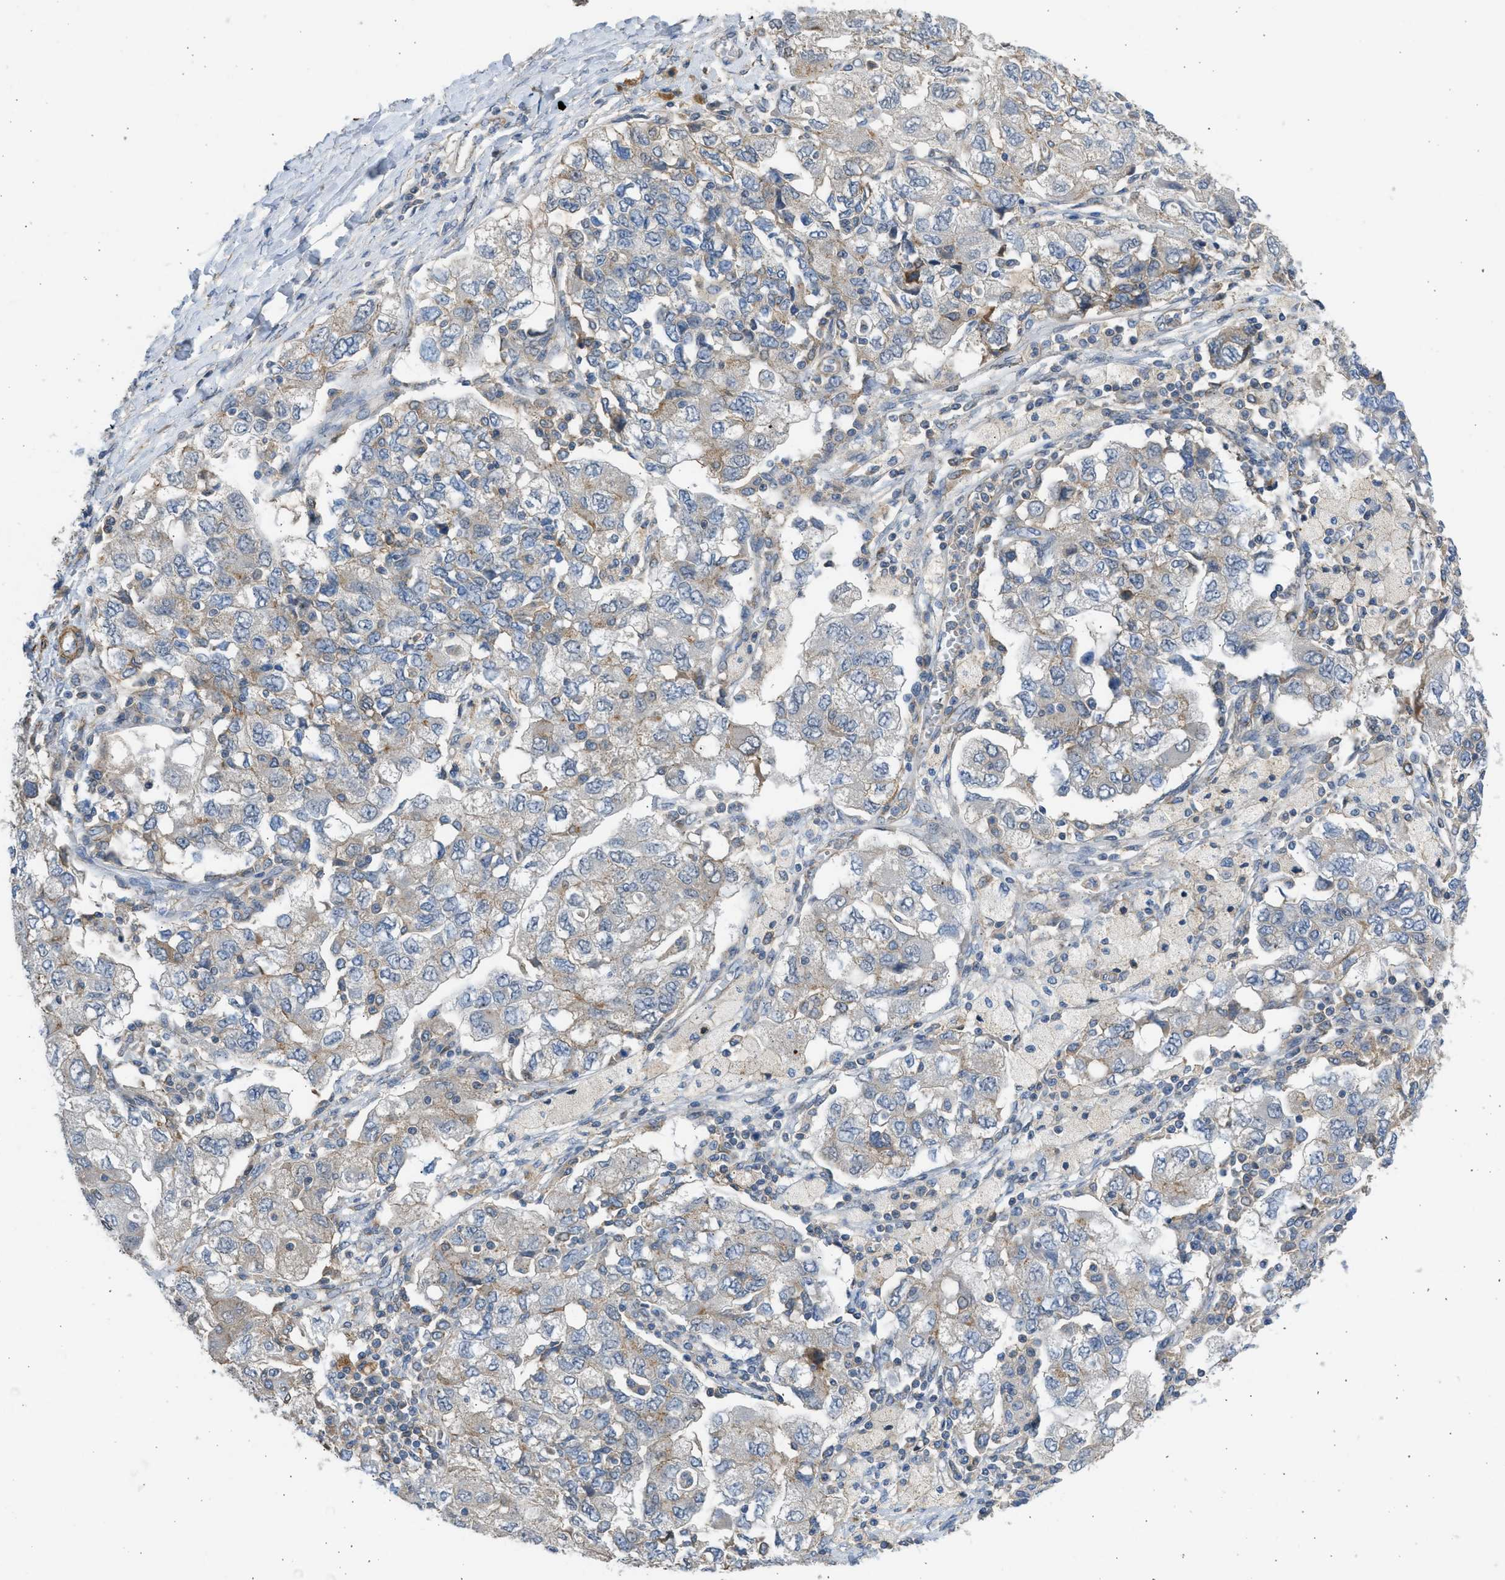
{"staining": {"intensity": "weak", "quantity": "<25%", "location": "cytoplasmic/membranous"}, "tissue": "ovarian cancer", "cell_type": "Tumor cells", "image_type": "cancer", "snomed": [{"axis": "morphology", "description": "Carcinoma, NOS"}, {"axis": "morphology", "description": "Cystadenocarcinoma, serous, NOS"}, {"axis": "topography", "description": "Ovary"}], "caption": "Immunohistochemistry (IHC) photomicrograph of human serous cystadenocarcinoma (ovarian) stained for a protein (brown), which reveals no expression in tumor cells. The staining is performed using DAB brown chromogen with nuclei counter-stained in using hematoxylin.", "gene": "PCNX3", "patient": {"sex": "female", "age": 69}}